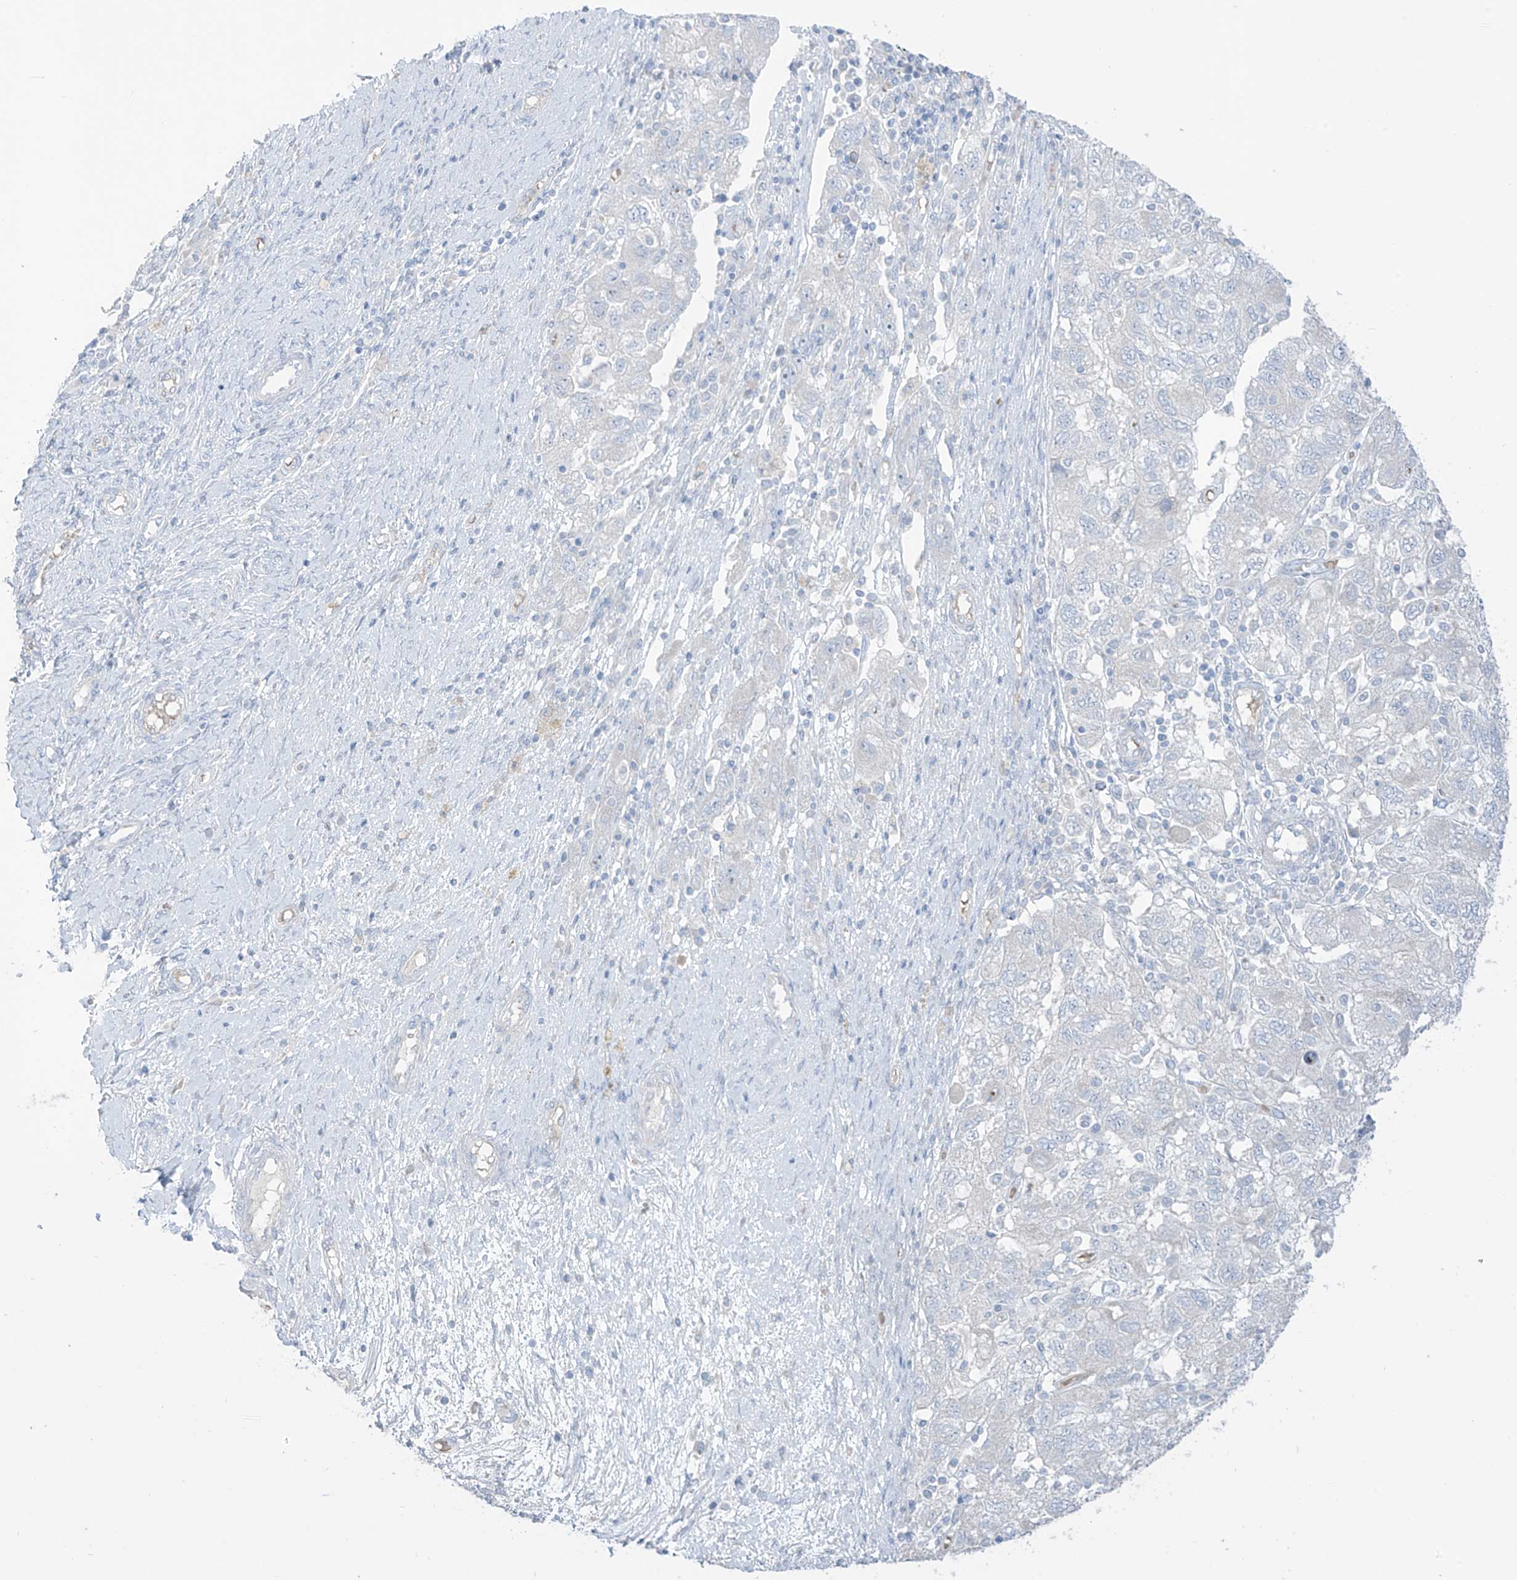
{"staining": {"intensity": "negative", "quantity": "none", "location": "none"}, "tissue": "ovarian cancer", "cell_type": "Tumor cells", "image_type": "cancer", "snomed": [{"axis": "morphology", "description": "Carcinoma, NOS"}, {"axis": "morphology", "description": "Cystadenocarcinoma, serous, NOS"}, {"axis": "topography", "description": "Ovary"}], "caption": "Protein analysis of ovarian cancer (serous cystadenocarcinoma) demonstrates no significant staining in tumor cells. (Brightfield microscopy of DAB immunohistochemistry (IHC) at high magnification).", "gene": "ASPRV1", "patient": {"sex": "female", "age": 69}}